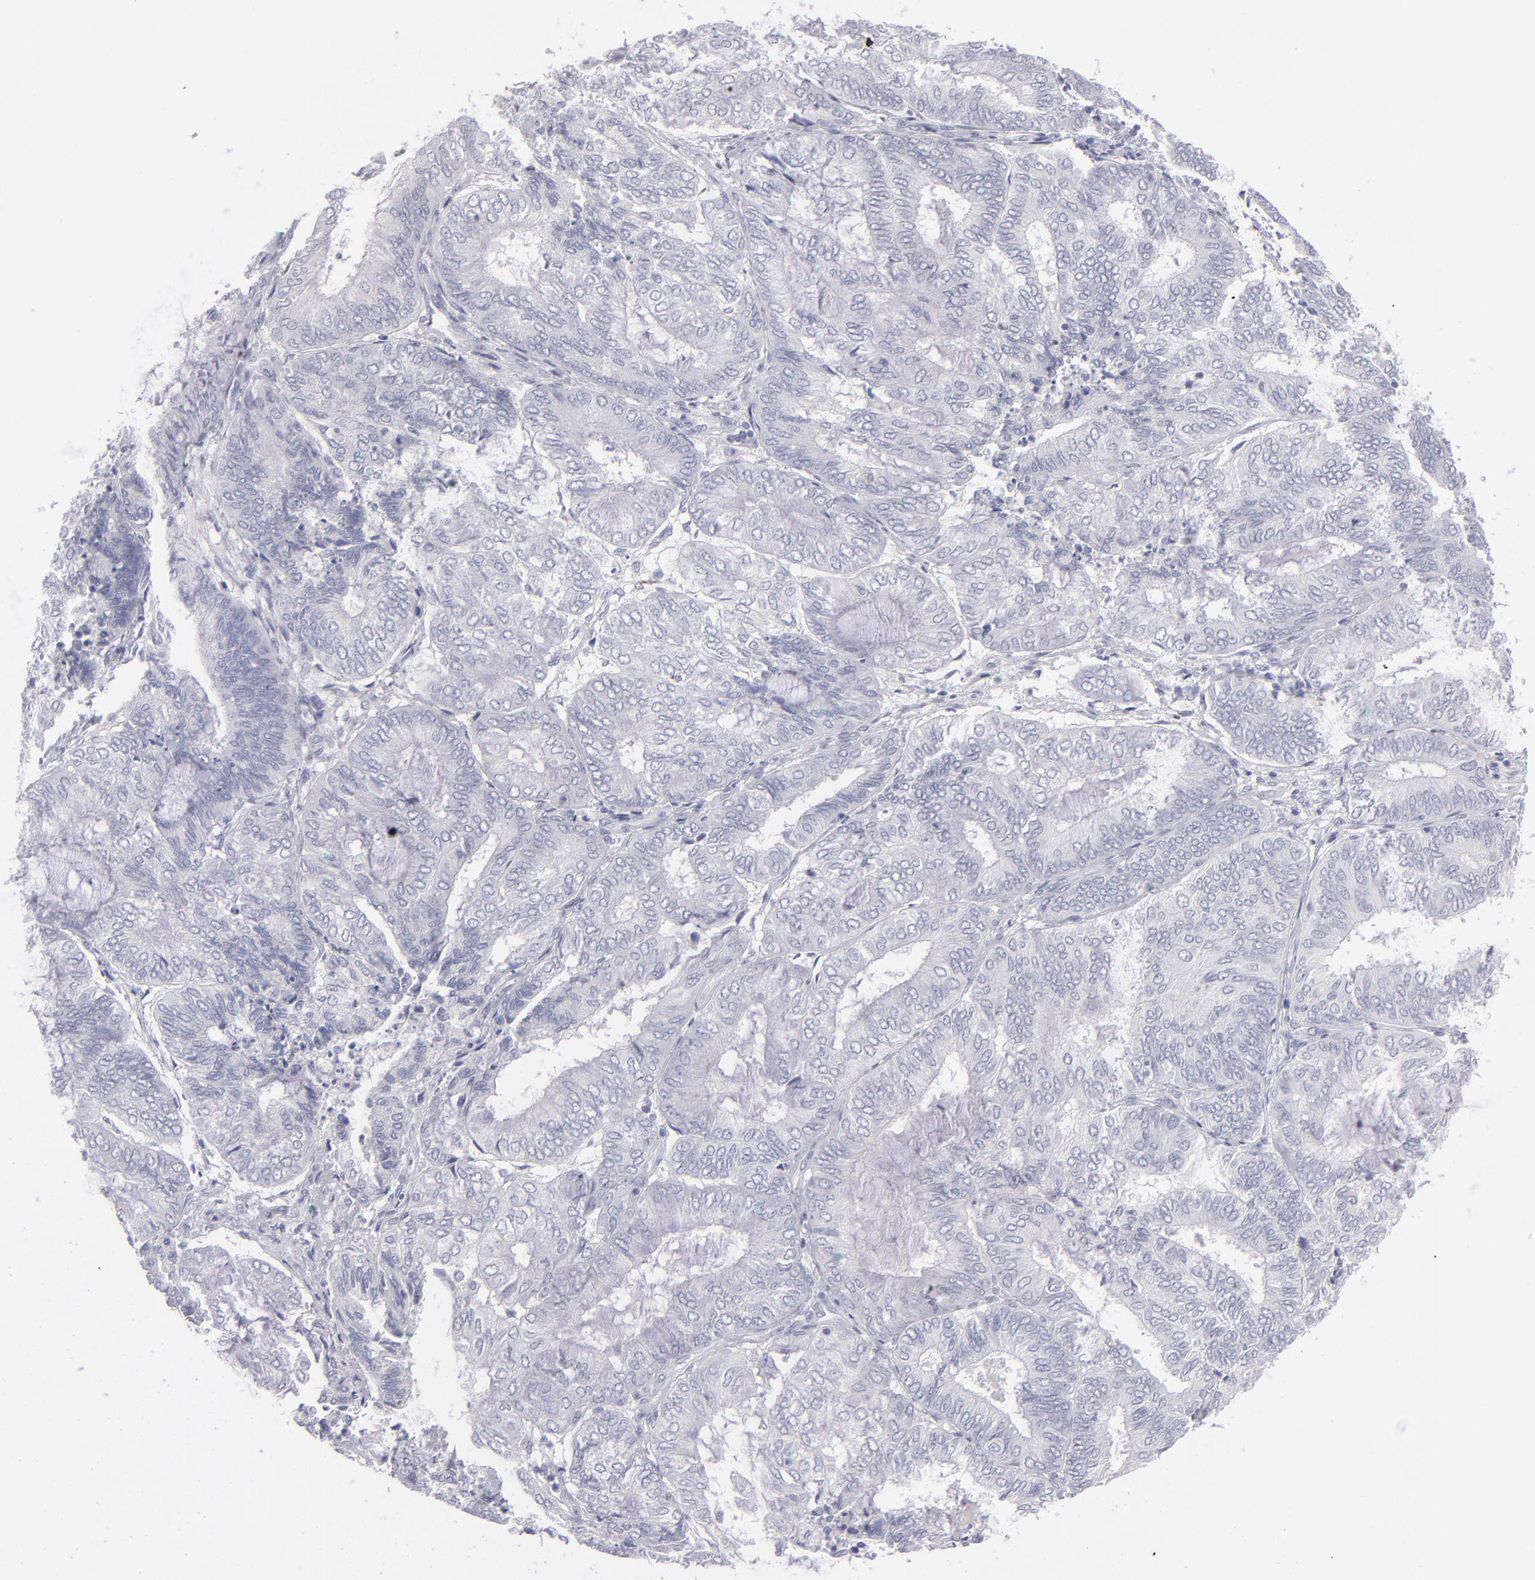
{"staining": {"intensity": "negative", "quantity": "none", "location": "none"}, "tissue": "endometrial cancer", "cell_type": "Tumor cells", "image_type": "cancer", "snomed": [{"axis": "morphology", "description": "Adenocarcinoma, NOS"}, {"axis": "topography", "description": "Endometrium"}], "caption": "Endometrial adenocarcinoma was stained to show a protein in brown. There is no significant staining in tumor cells.", "gene": "MYH11", "patient": {"sex": "female", "age": 59}}